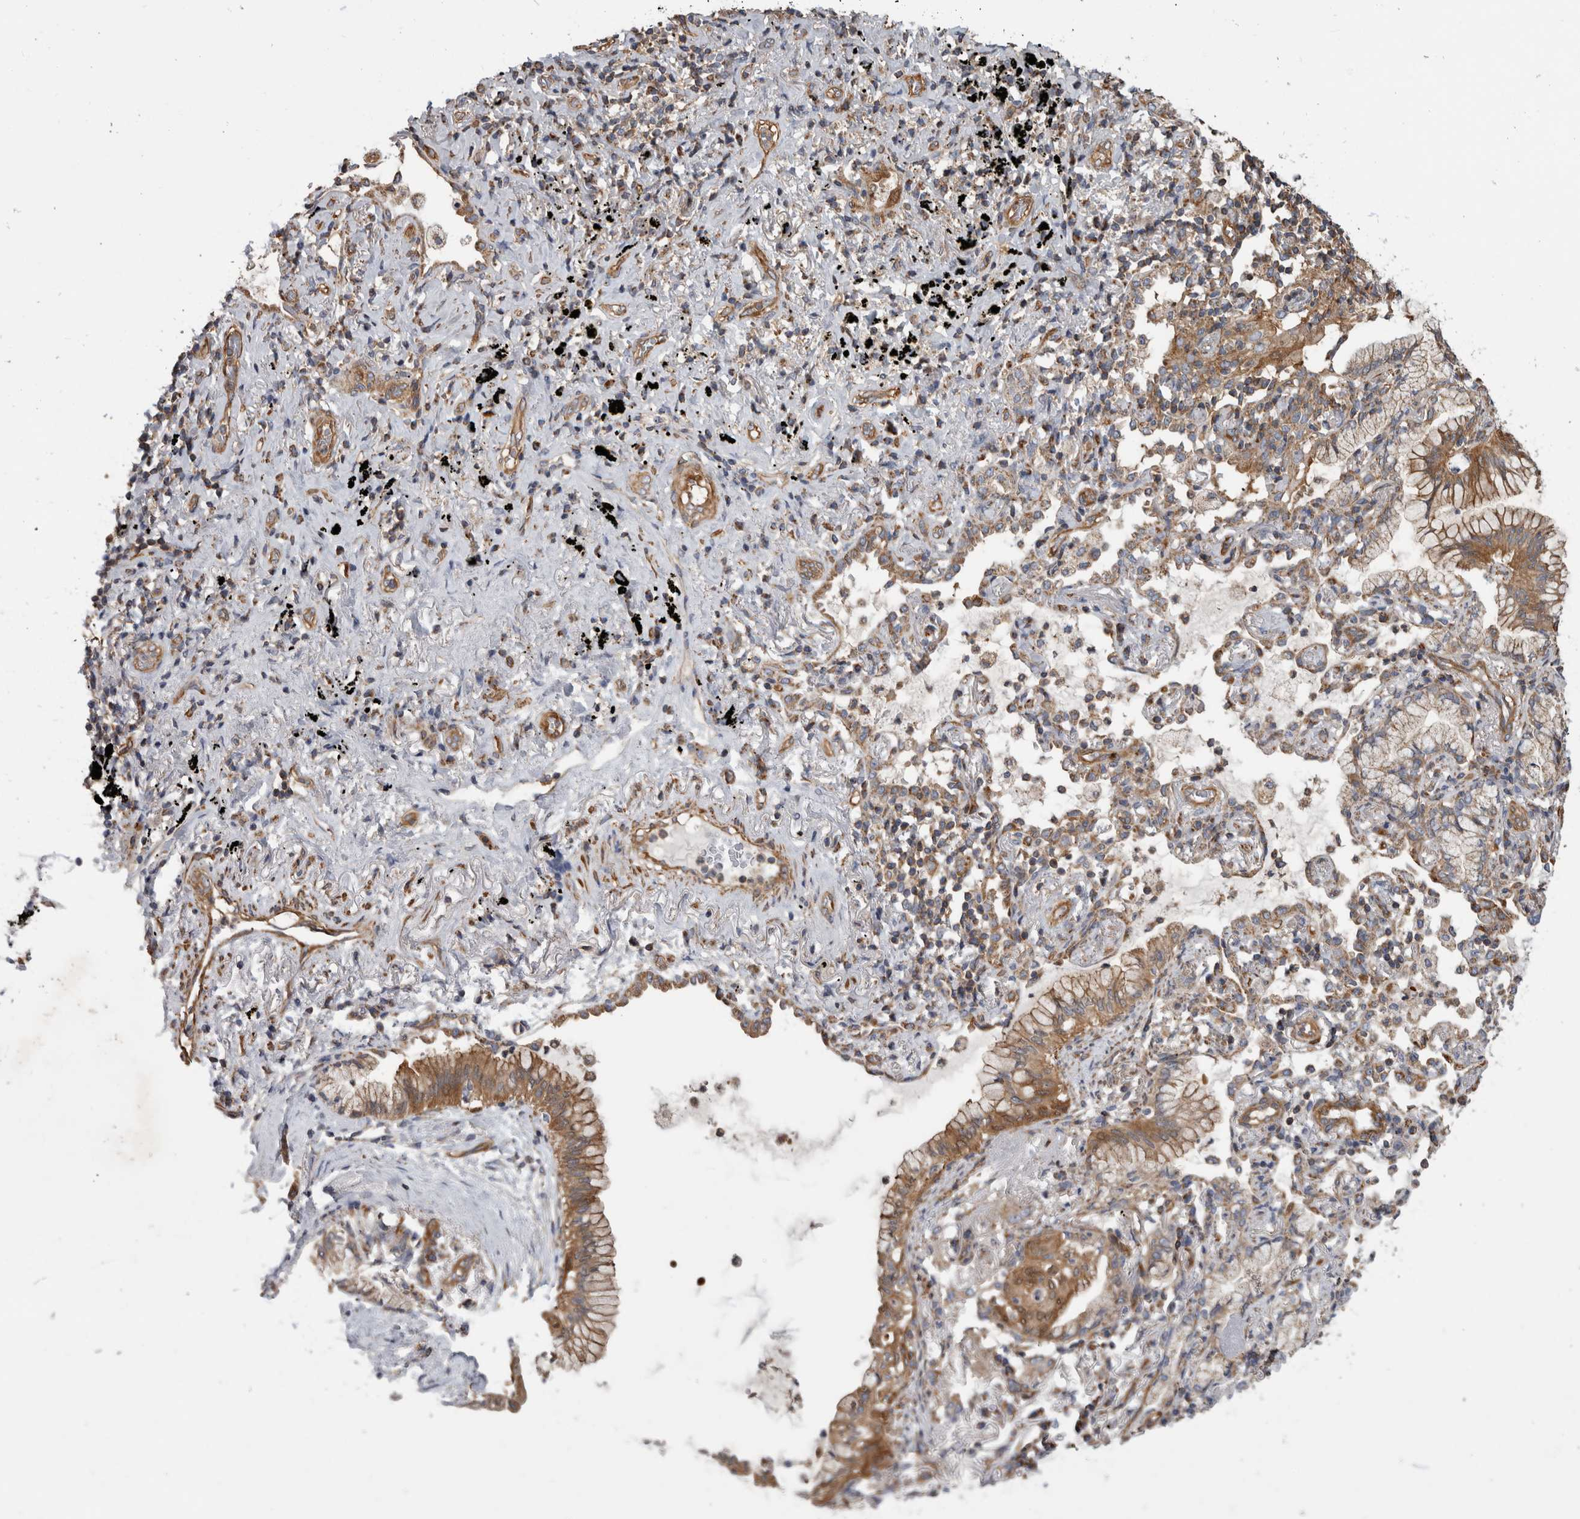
{"staining": {"intensity": "moderate", "quantity": ">75%", "location": "cytoplasmic/membranous"}, "tissue": "lung cancer", "cell_type": "Tumor cells", "image_type": "cancer", "snomed": [{"axis": "morphology", "description": "Adenocarcinoma, NOS"}, {"axis": "topography", "description": "Lung"}], "caption": "A high-resolution image shows immunohistochemistry (IHC) staining of adenocarcinoma (lung), which reveals moderate cytoplasmic/membranous staining in about >75% of tumor cells.", "gene": "SFXN2", "patient": {"sex": "female", "age": 70}}